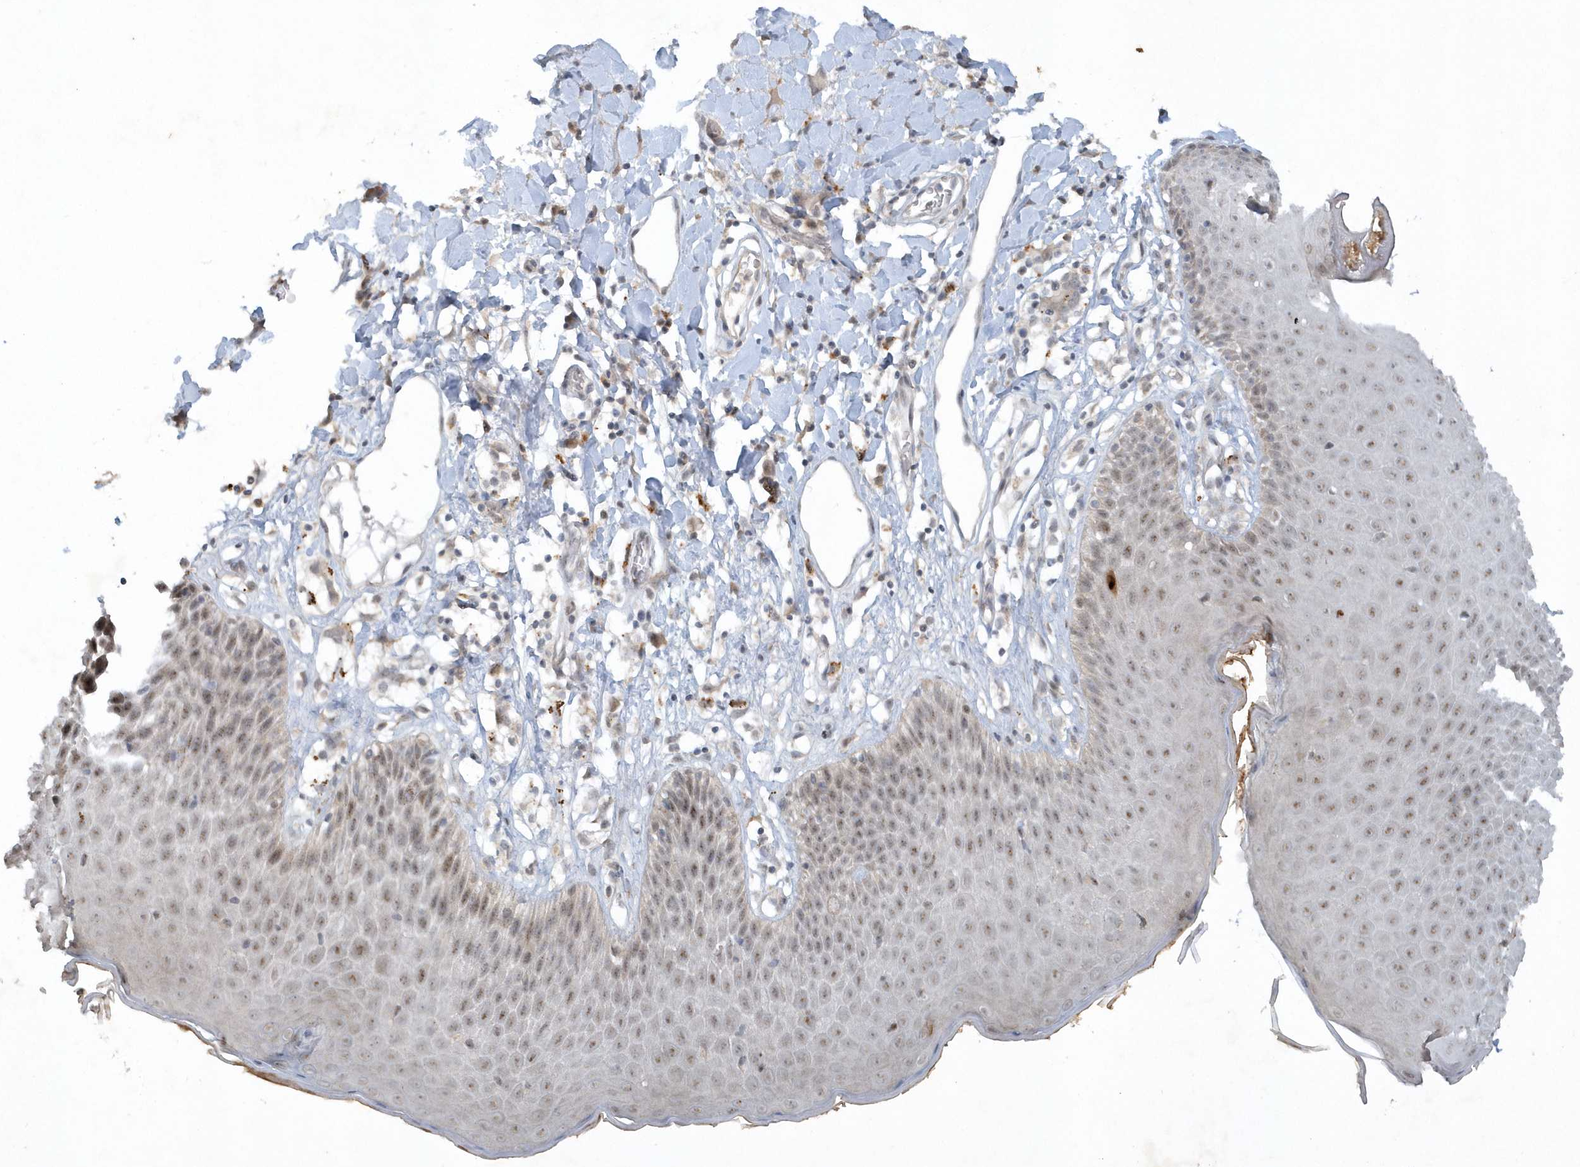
{"staining": {"intensity": "weak", "quantity": "25%-75%", "location": "cytoplasmic/membranous,nuclear"}, "tissue": "skin", "cell_type": "Epidermal cells", "image_type": "normal", "snomed": [{"axis": "morphology", "description": "Normal tissue, NOS"}, {"axis": "topography", "description": "Vulva"}], "caption": "Approximately 25%-75% of epidermal cells in normal human skin demonstrate weak cytoplasmic/membranous,nuclear protein staining as visualized by brown immunohistochemical staining.", "gene": "THG1L", "patient": {"sex": "female", "age": 68}}